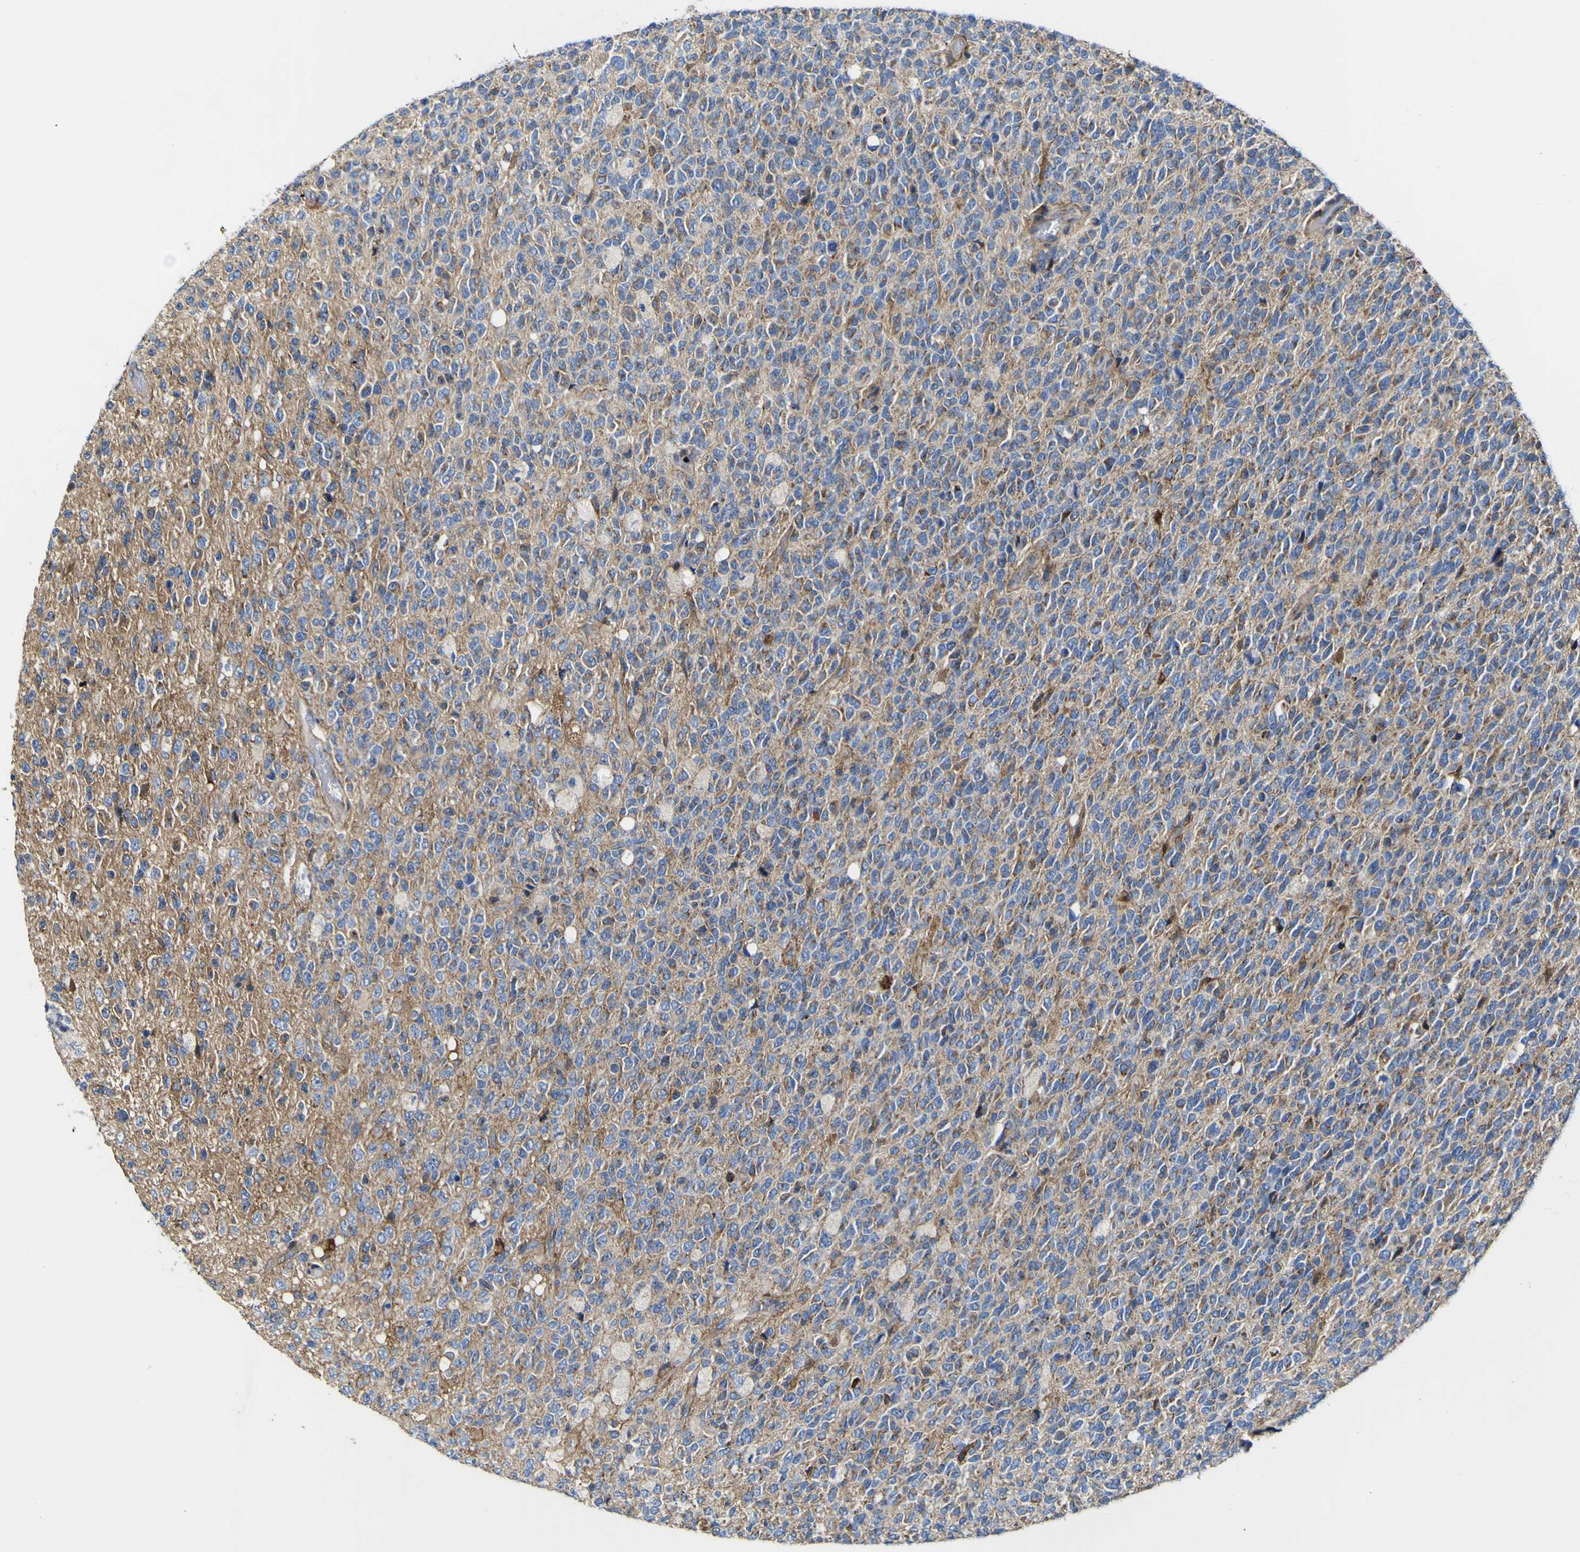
{"staining": {"intensity": "moderate", "quantity": "25%-75%", "location": "cytoplasmic/membranous"}, "tissue": "glioma", "cell_type": "Tumor cells", "image_type": "cancer", "snomed": [{"axis": "morphology", "description": "Glioma, malignant, High grade"}, {"axis": "topography", "description": "pancreas cauda"}], "caption": "An immunohistochemistry image of tumor tissue is shown. Protein staining in brown labels moderate cytoplasmic/membranous positivity in glioma within tumor cells.", "gene": "CCDC90B", "patient": {"sex": "male", "age": 60}}